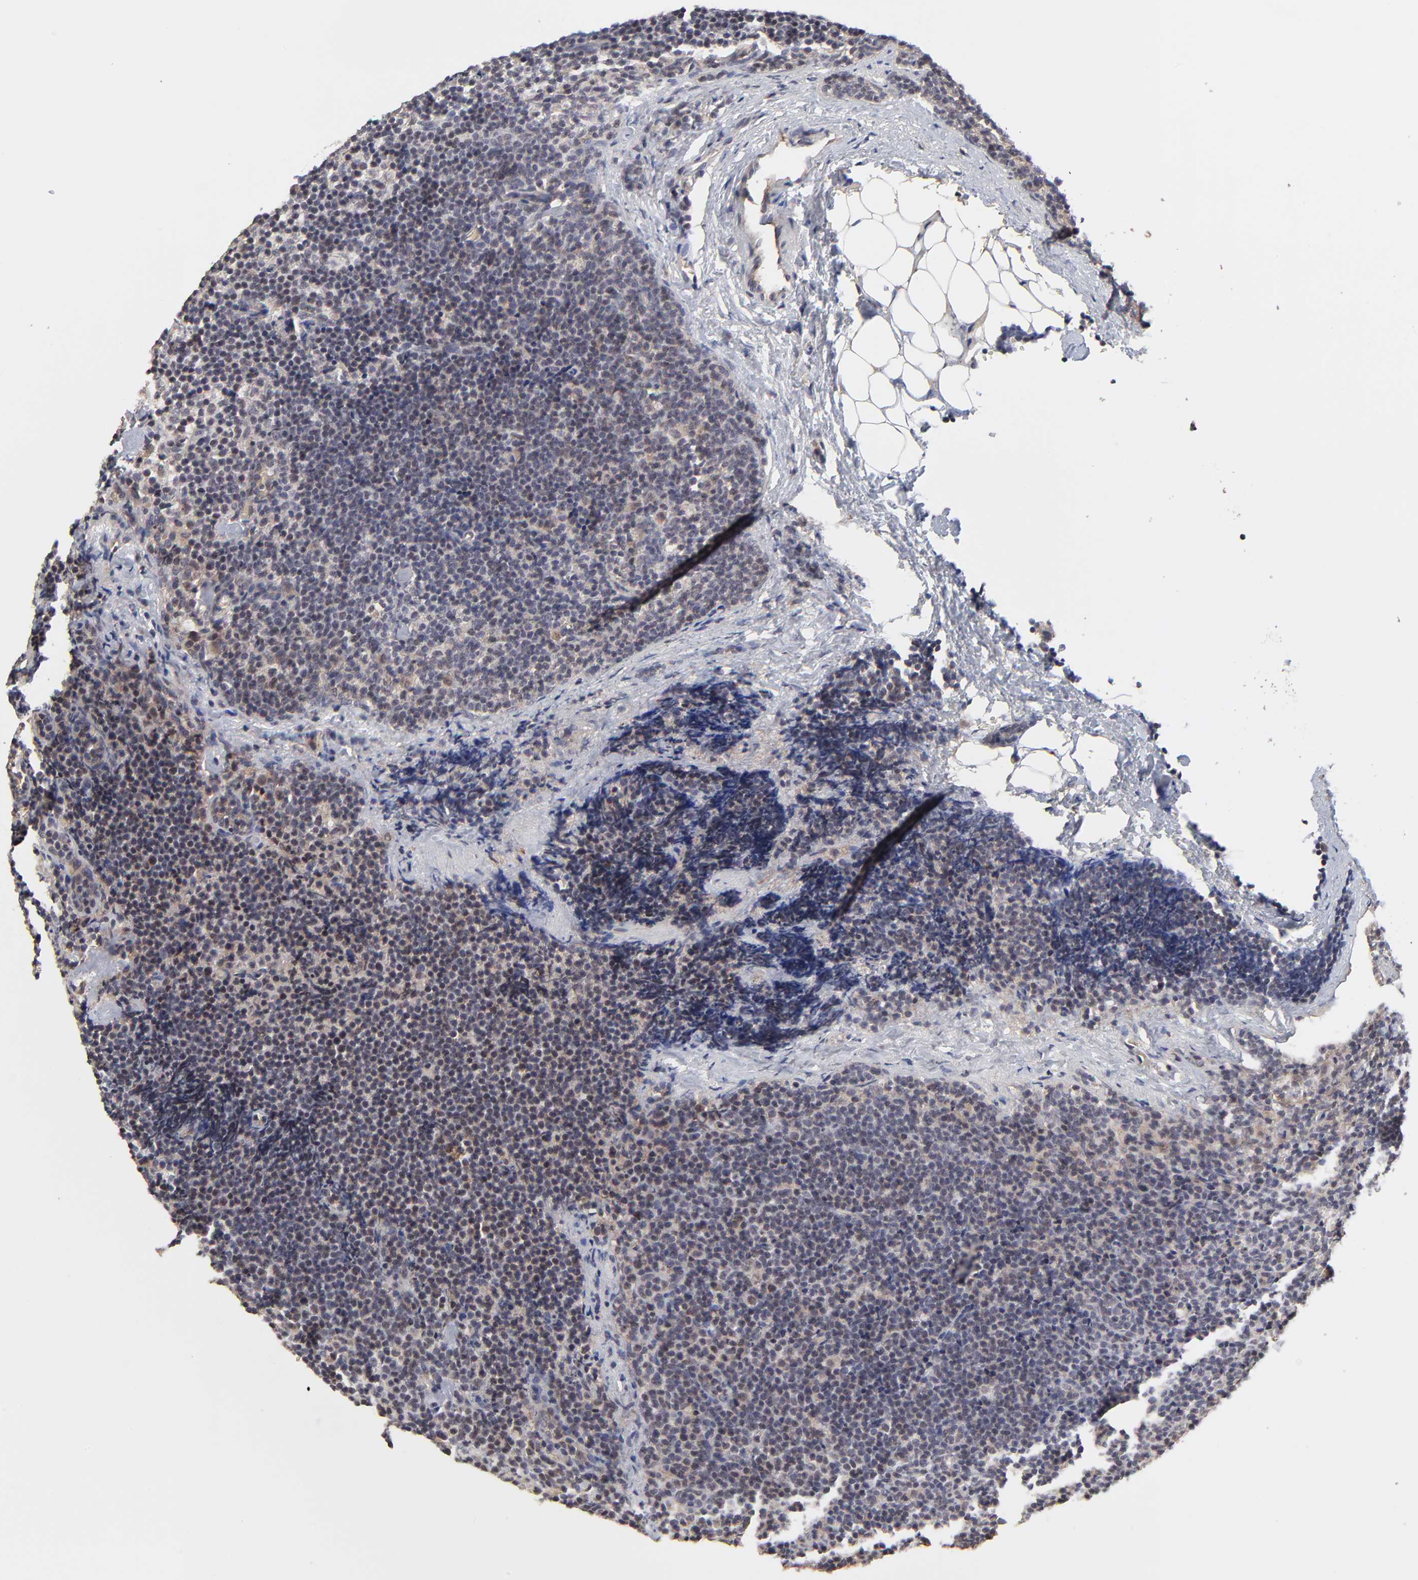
{"staining": {"intensity": "weak", "quantity": ">75%", "location": "cytoplasmic/membranous"}, "tissue": "lymphoma", "cell_type": "Tumor cells", "image_type": "cancer", "snomed": [{"axis": "morphology", "description": "Malignant lymphoma, non-Hodgkin's type, High grade"}, {"axis": "topography", "description": "Lymph node"}], "caption": "Brown immunohistochemical staining in lymphoma exhibits weak cytoplasmic/membranous positivity in about >75% of tumor cells.", "gene": "FRMD8", "patient": {"sex": "female", "age": 58}}